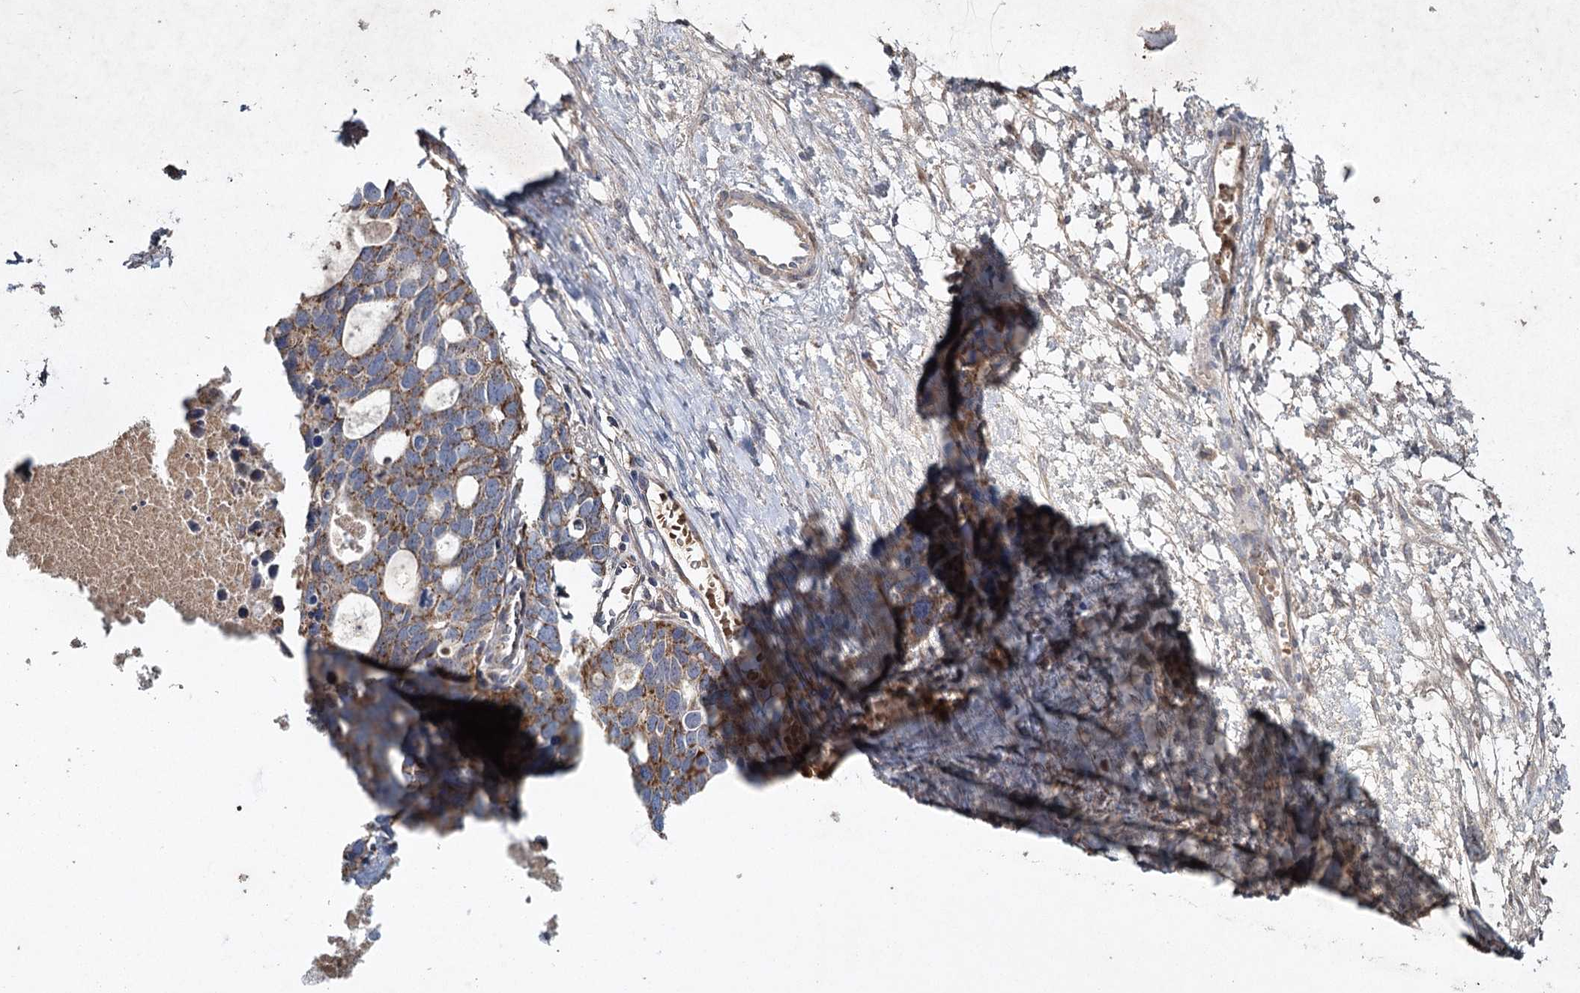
{"staining": {"intensity": "weak", "quantity": ">75%", "location": "cytoplasmic/membranous"}, "tissue": "ovarian cancer", "cell_type": "Tumor cells", "image_type": "cancer", "snomed": [{"axis": "morphology", "description": "Cystadenocarcinoma, serous, NOS"}, {"axis": "topography", "description": "Ovary"}], "caption": "The histopathology image exhibits a brown stain indicating the presence of a protein in the cytoplasmic/membranous of tumor cells in ovarian serous cystadenocarcinoma.", "gene": "MRPL44", "patient": {"sex": "female", "age": 54}}